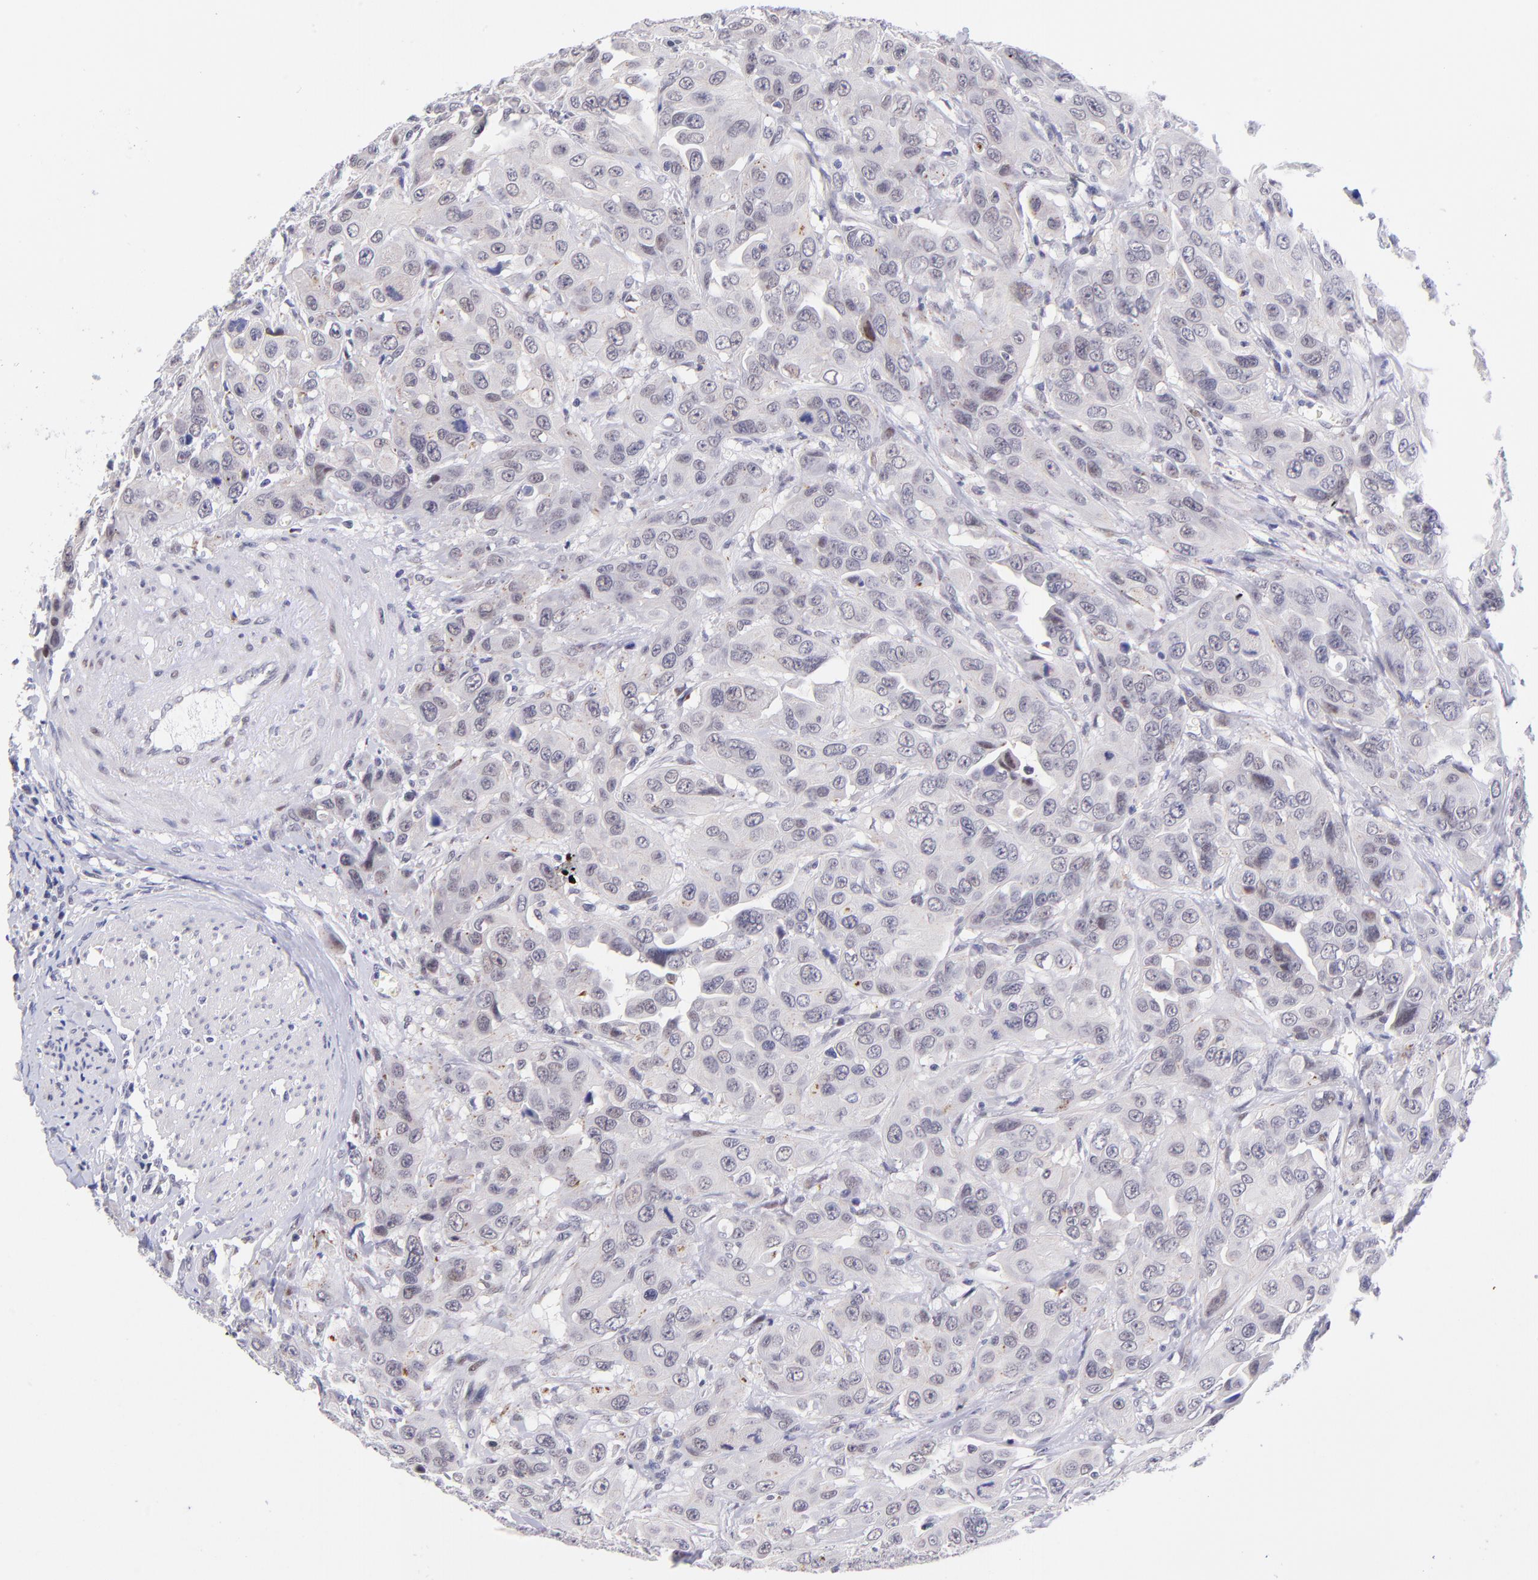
{"staining": {"intensity": "negative", "quantity": "none", "location": "none"}, "tissue": "urothelial cancer", "cell_type": "Tumor cells", "image_type": "cancer", "snomed": [{"axis": "morphology", "description": "Urothelial carcinoma, High grade"}, {"axis": "topography", "description": "Urinary bladder"}], "caption": "Tumor cells show no significant staining in urothelial cancer.", "gene": "SOX6", "patient": {"sex": "male", "age": 73}}